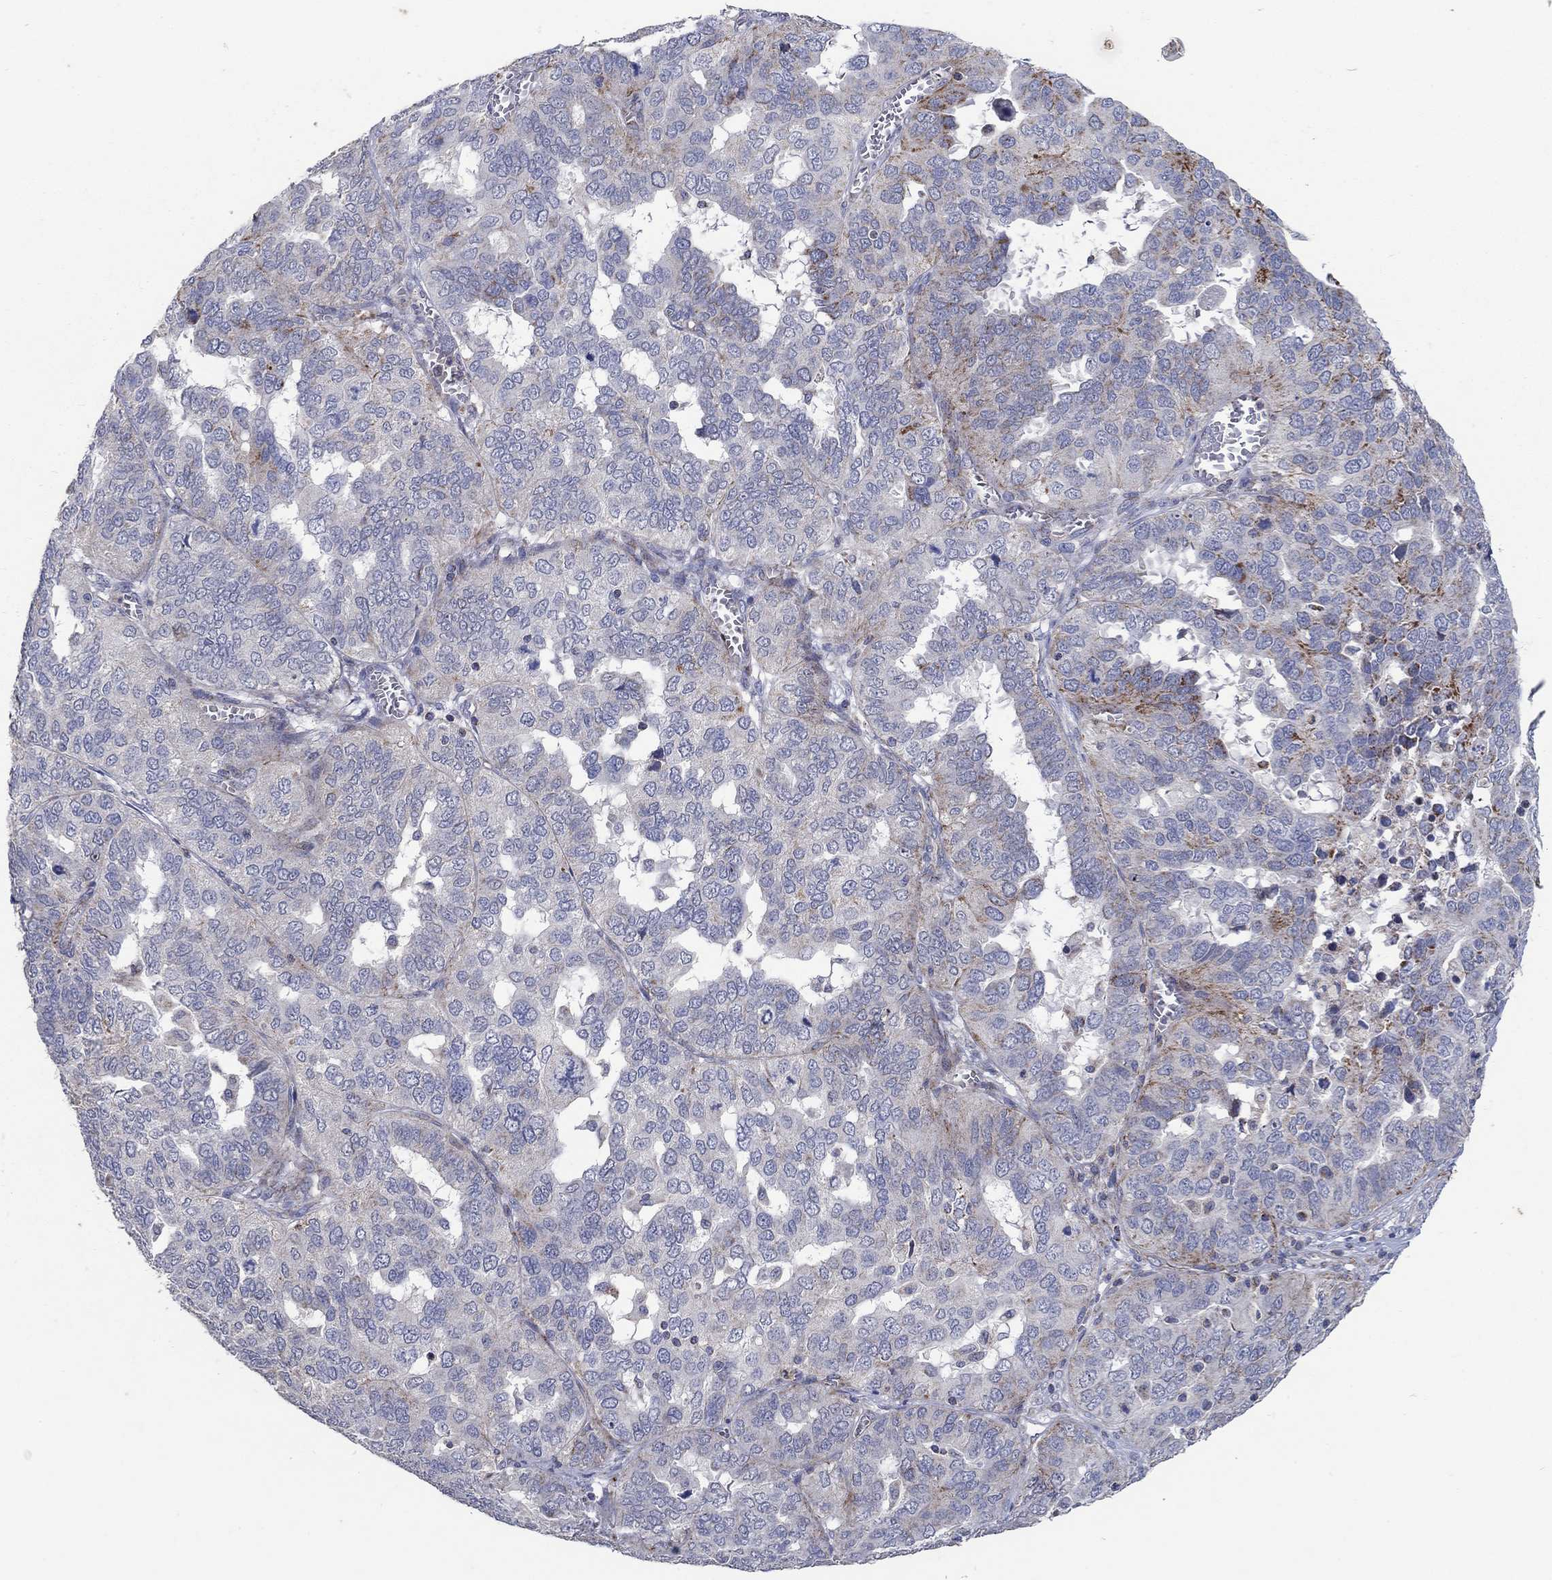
{"staining": {"intensity": "strong", "quantity": "<25%", "location": "cytoplasmic/membranous"}, "tissue": "ovarian cancer", "cell_type": "Tumor cells", "image_type": "cancer", "snomed": [{"axis": "morphology", "description": "Carcinoma, endometroid"}, {"axis": "topography", "description": "Soft tissue"}, {"axis": "topography", "description": "Ovary"}], "caption": "Immunohistochemical staining of human ovarian cancer reveals medium levels of strong cytoplasmic/membranous protein positivity in approximately <25% of tumor cells.", "gene": "HMX2", "patient": {"sex": "female", "age": 52}}